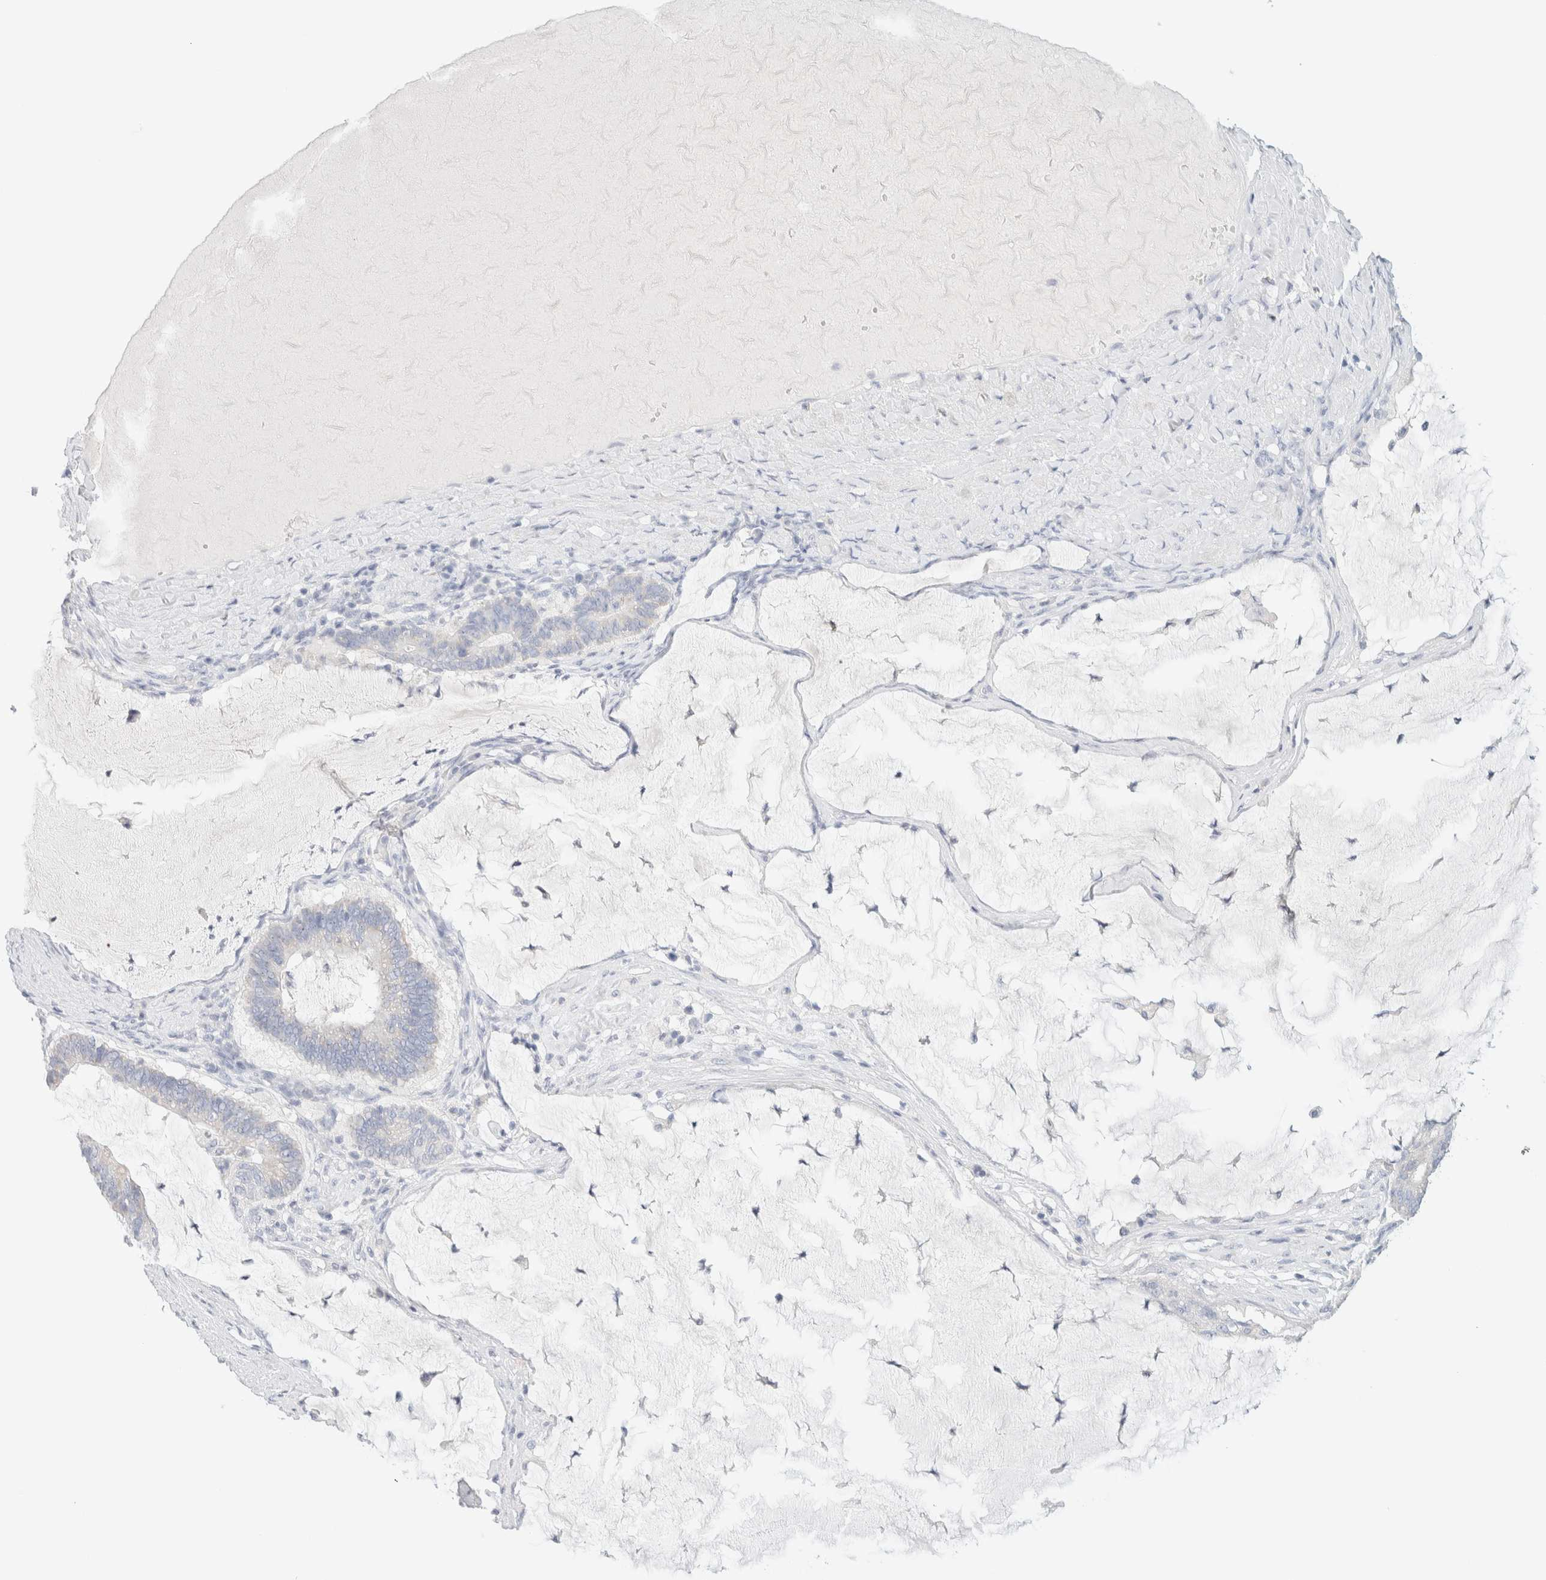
{"staining": {"intensity": "negative", "quantity": "none", "location": "none"}, "tissue": "ovarian cancer", "cell_type": "Tumor cells", "image_type": "cancer", "snomed": [{"axis": "morphology", "description": "Cystadenocarcinoma, mucinous, NOS"}, {"axis": "topography", "description": "Ovary"}], "caption": "This is a histopathology image of immunohistochemistry (IHC) staining of ovarian cancer, which shows no staining in tumor cells.", "gene": "HEXD", "patient": {"sex": "female", "age": 61}}